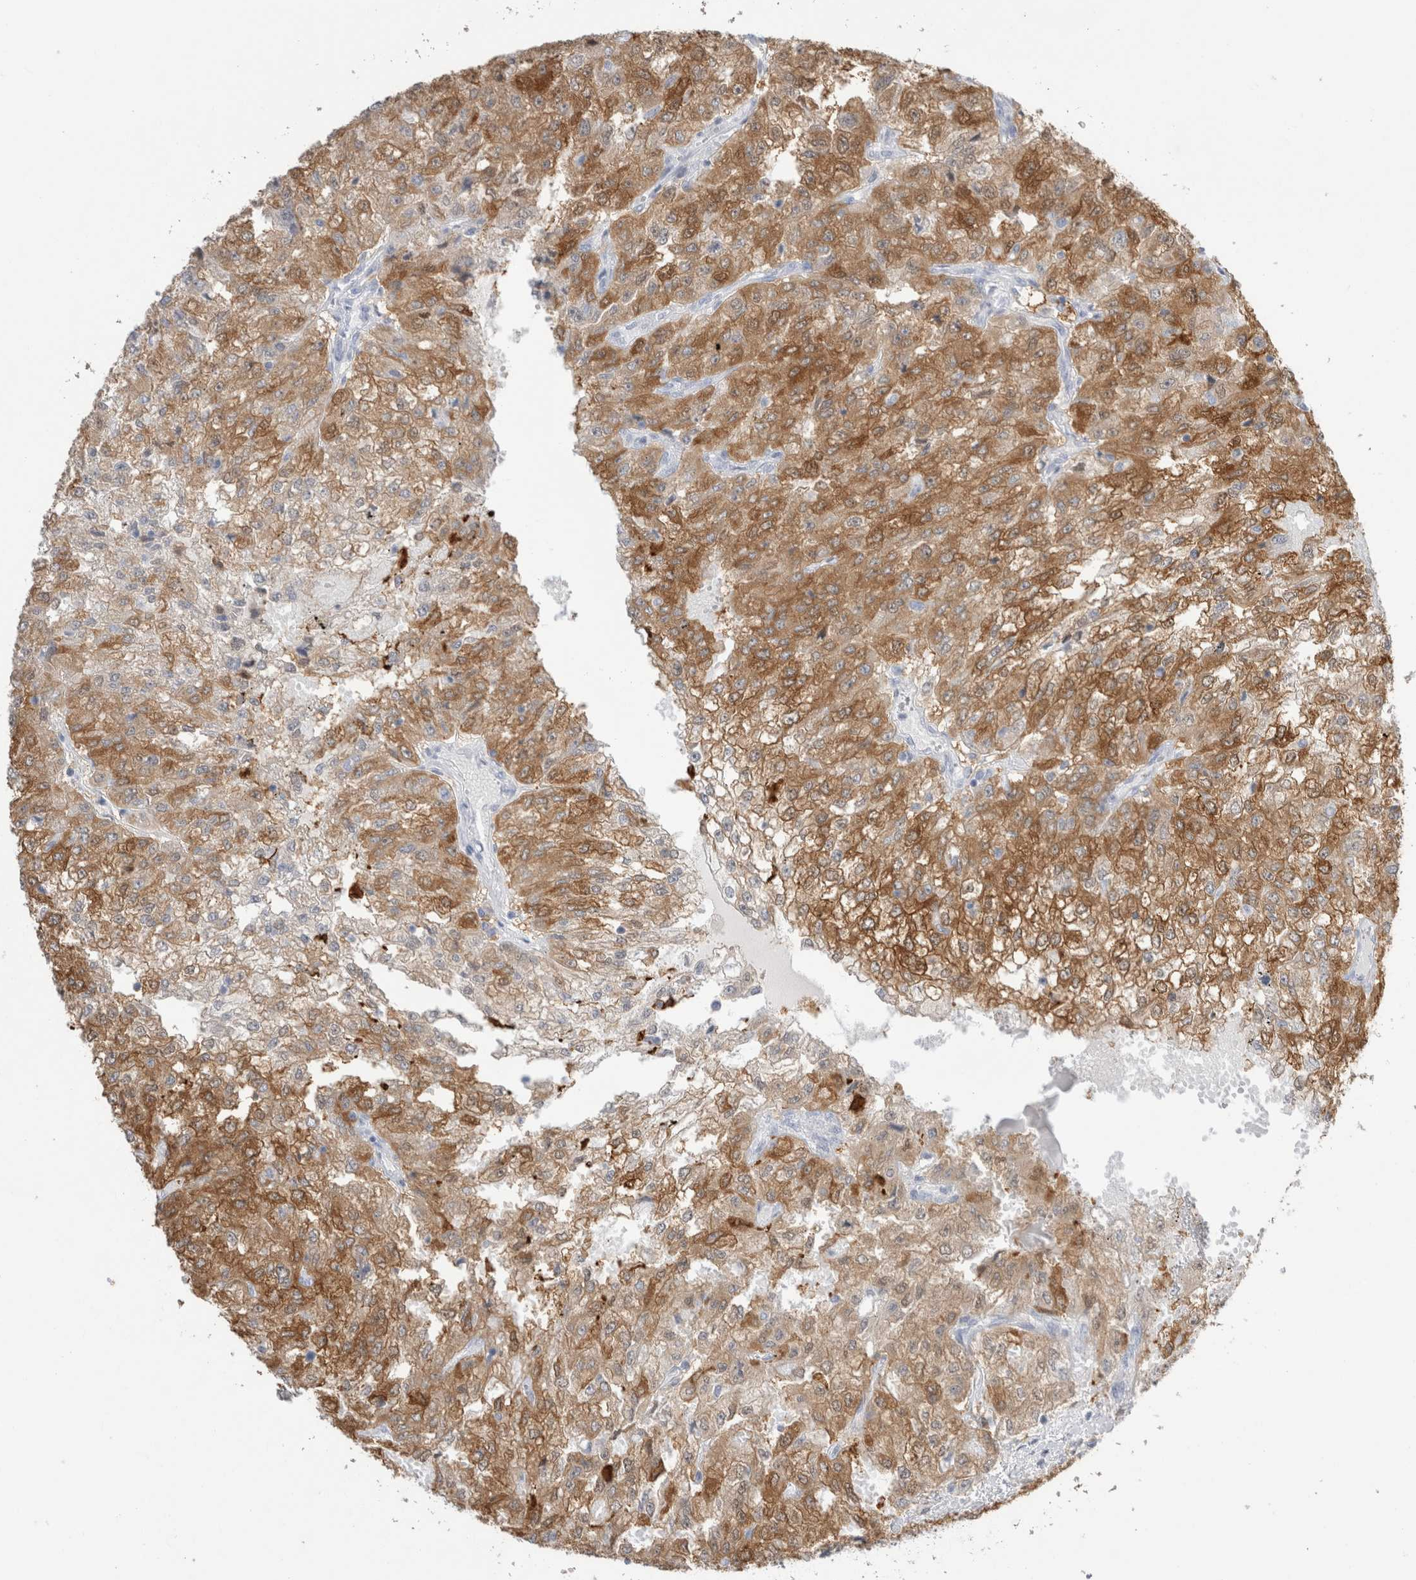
{"staining": {"intensity": "moderate", "quantity": ">75%", "location": "cytoplasmic/membranous"}, "tissue": "renal cancer", "cell_type": "Tumor cells", "image_type": "cancer", "snomed": [{"axis": "morphology", "description": "Adenocarcinoma, NOS"}, {"axis": "topography", "description": "Kidney"}], "caption": "Moderate cytoplasmic/membranous staining for a protein is seen in approximately >75% of tumor cells of adenocarcinoma (renal) using IHC.", "gene": "NAPEPLD", "patient": {"sex": "female", "age": 54}}